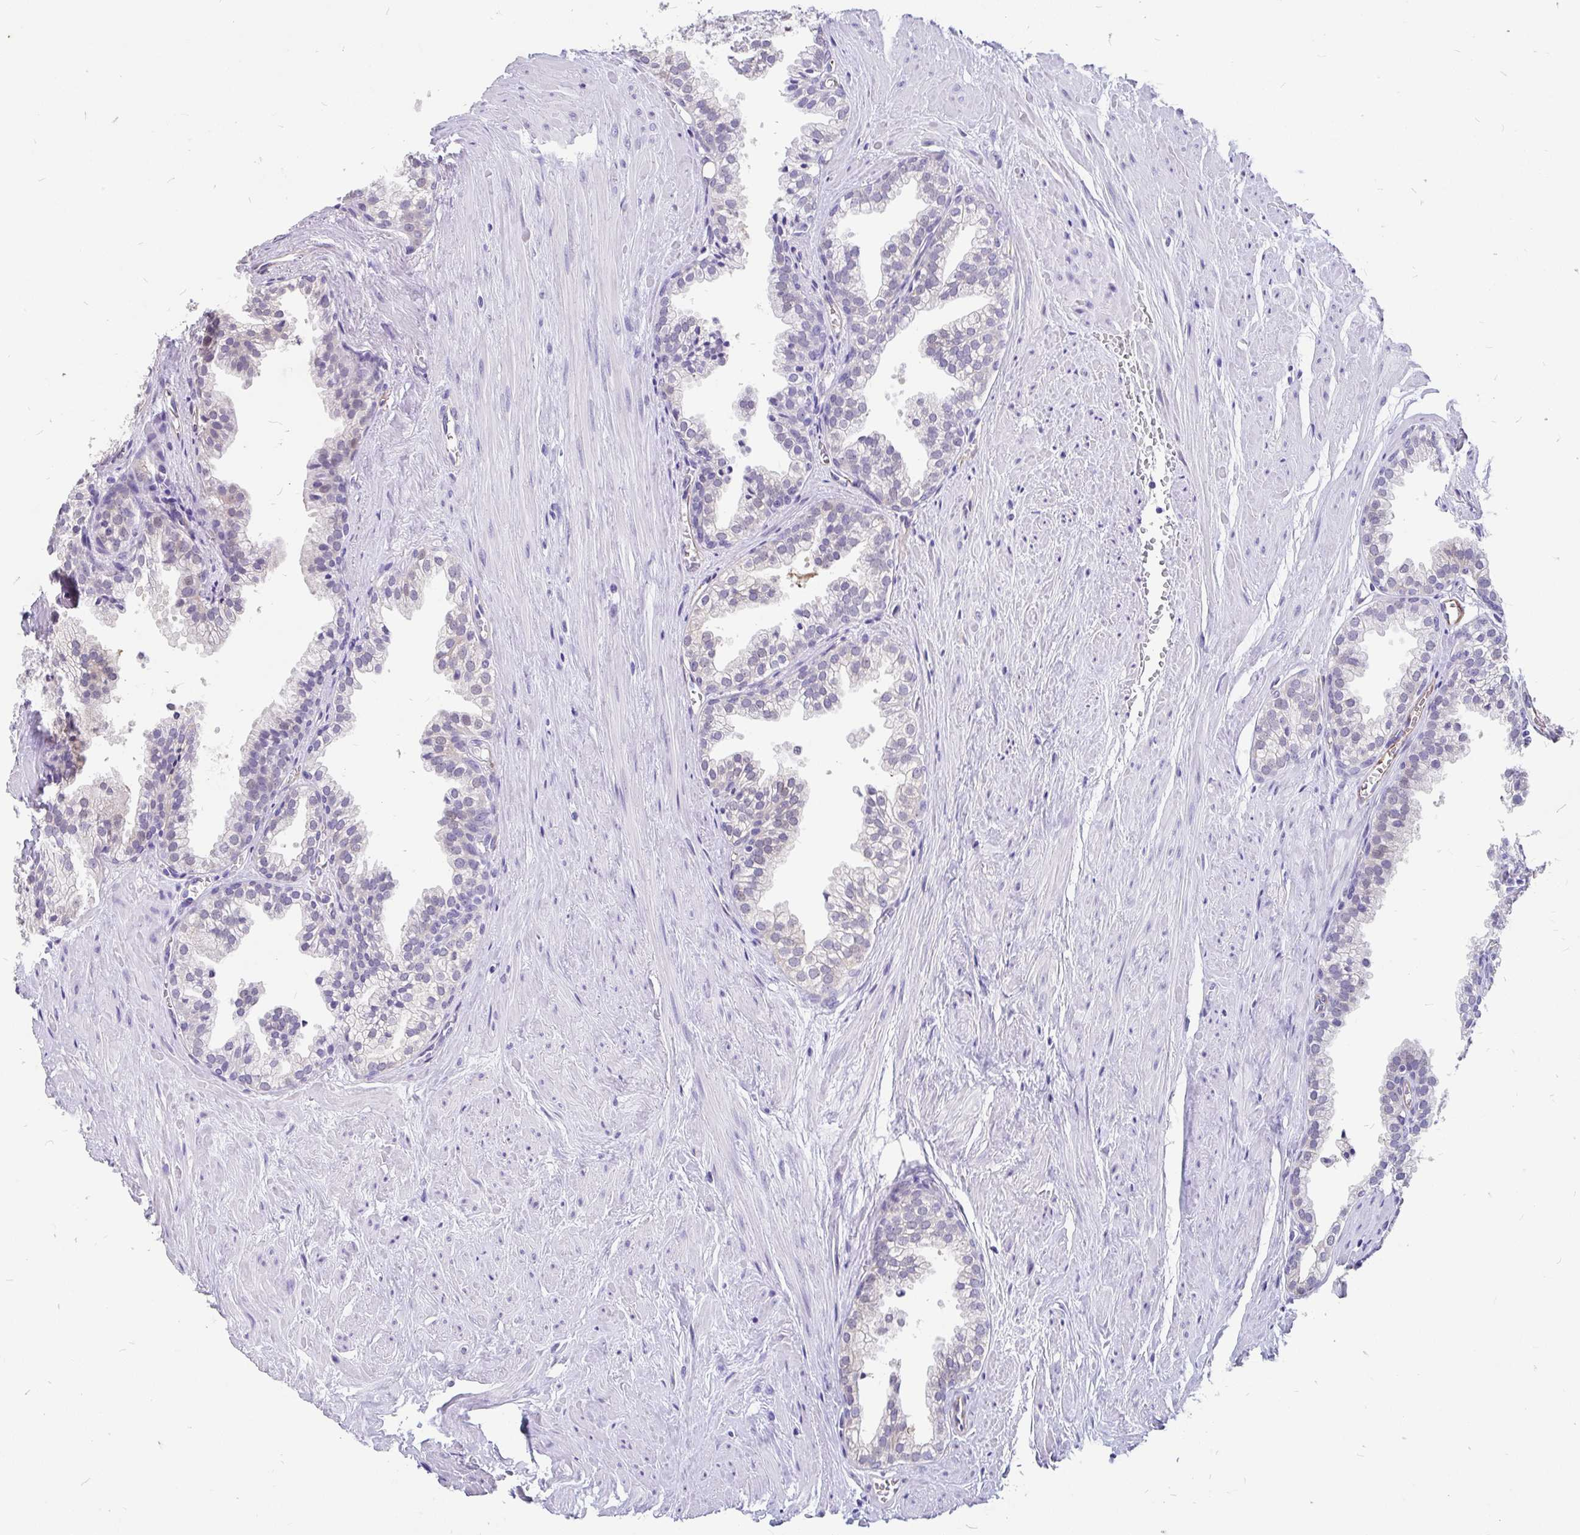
{"staining": {"intensity": "negative", "quantity": "none", "location": "none"}, "tissue": "prostate", "cell_type": "Glandular cells", "image_type": "normal", "snomed": [{"axis": "morphology", "description": "Normal tissue, NOS"}, {"axis": "topography", "description": "Prostate"}, {"axis": "topography", "description": "Peripheral nerve tissue"}], "caption": "An IHC image of unremarkable prostate is shown. There is no staining in glandular cells of prostate. The staining is performed using DAB brown chromogen with nuclei counter-stained in using hematoxylin.", "gene": "EML5", "patient": {"sex": "male", "age": 55}}